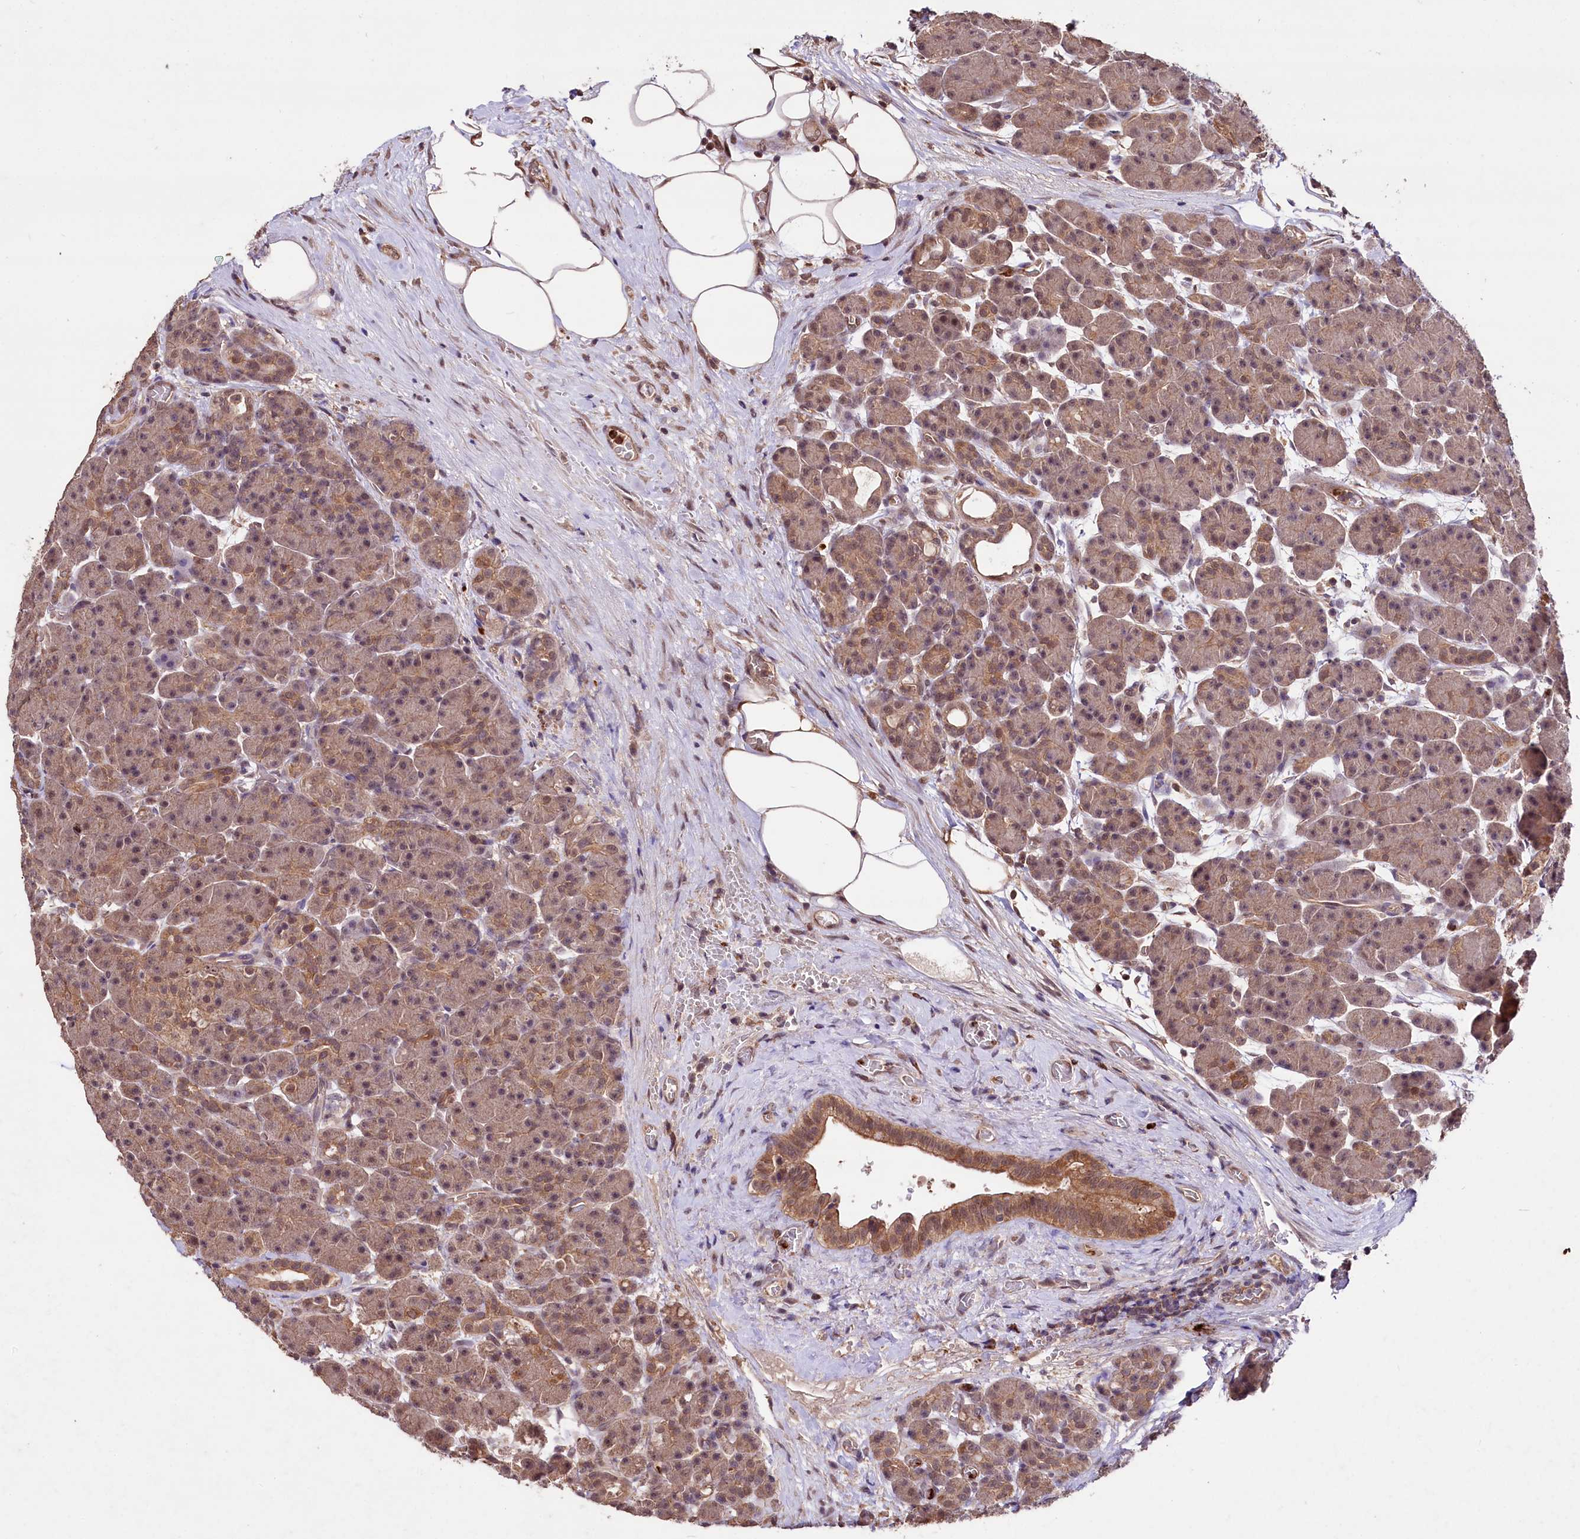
{"staining": {"intensity": "moderate", "quantity": ">75%", "location": "cytoplasmic/membranous"}, "tissue": "pancreas", "cell_type": "Exocrine glandular cells", "image_type": "normal", "snomed": [{"axis": "morphology", "description": "Normal tissue, NOS"}, {"axis": "topography", "description": "Pancreas"}], "caption": "Immunohistochemical staining of normal human pancreas reveals medium levels of moderate cytoplasmic/membranous expression in about >75% of exocrine glandular cells.", "gene": "KLRB1", "patient": {"sex": "male", "age": 63}}